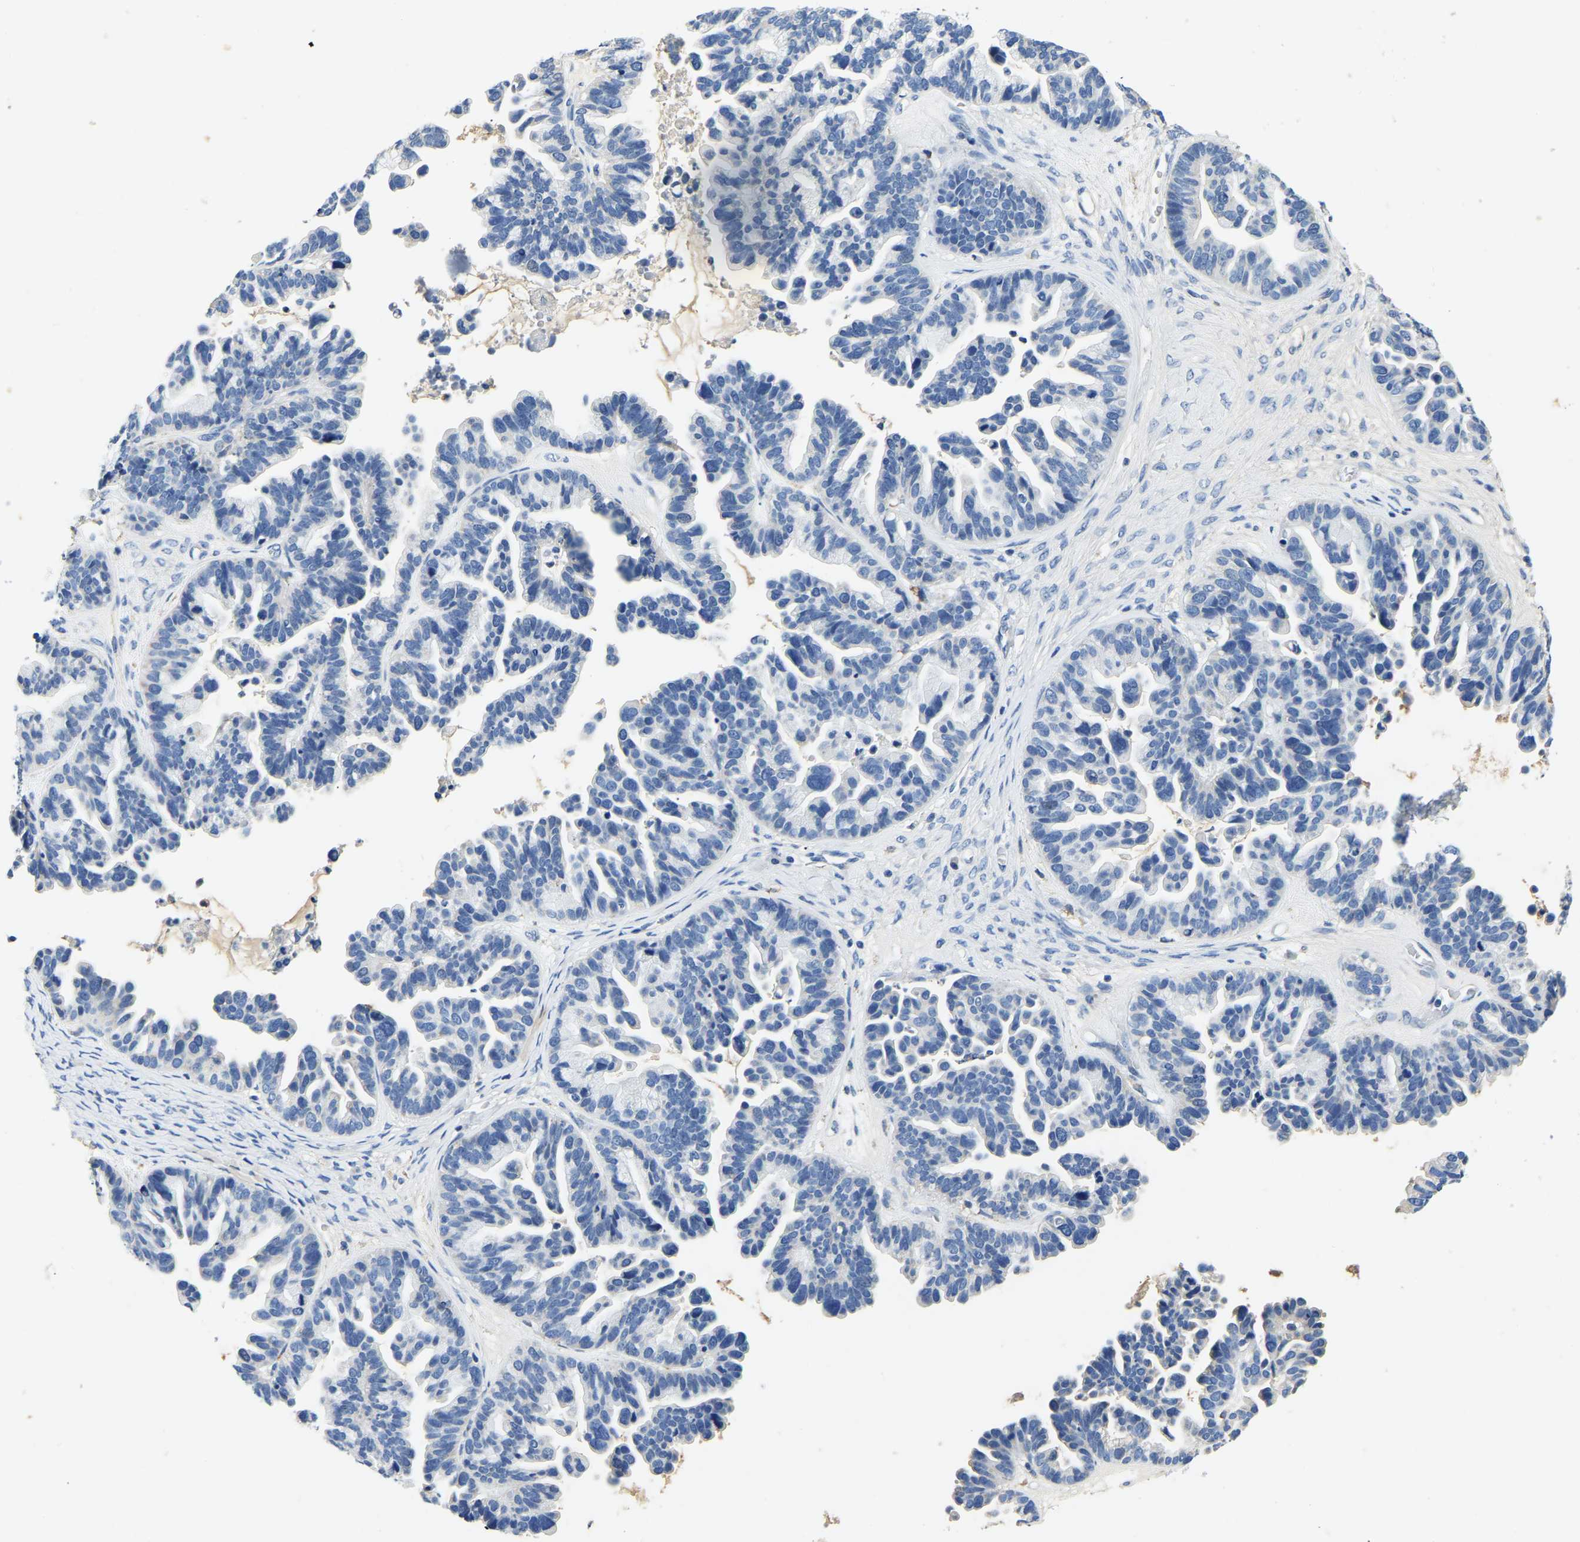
{"staining": {"intensity": "negative", "quantity": "none", "location": "none"}, "tissue": "ovarian cancer", "cell_type": "Tumor cells", "image_type": "cancer", "snomed": [{"axis": "morphology", "description": "Cystadenocarcinoma, serous, NOS"}, {"axis": "topography", "description": "Ovary"}], "caption": "Tumor cells show no significant protein positivity in ovarian serous cystadenocarcinoma.", "gene": "PCK2", "patient": {"sex": "female", "age": 56}}